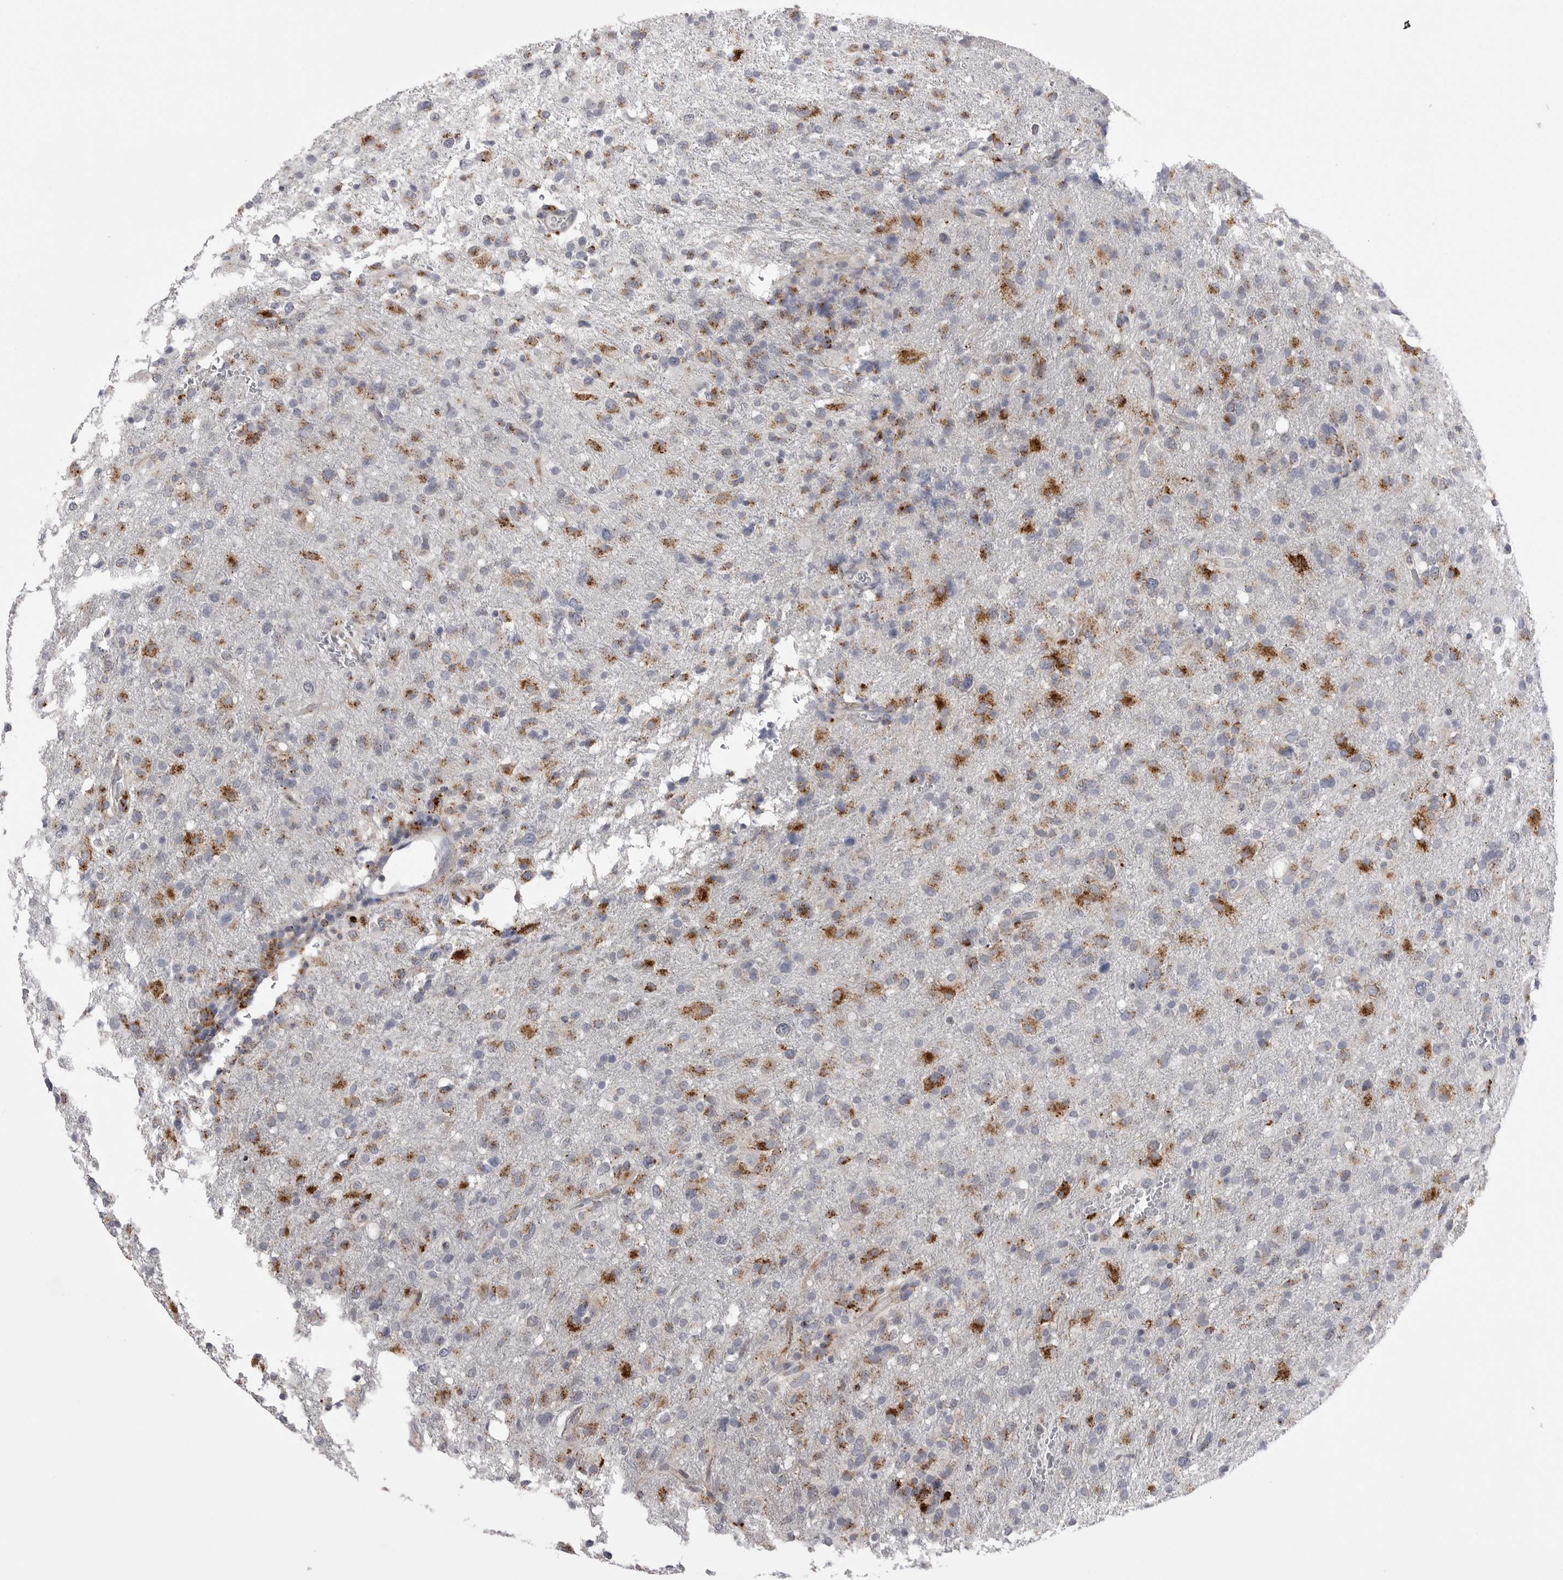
{"staining": {"intensity": "strong", "quantity": "25%-75%", "location": "cytoplasmic/membranous"}, "tissue": "glioma", "cell_type": "Tumor cells", "image_type": "cancer", "snomed": [{"axis": "morphology", "description": "Glioma, malignant, High grade"}, {"axis": "topography", "description": "Brain"}], "caption": "High-magnification brightfield microscopy of glioma stained with DAB (3,3'-diaminobenzidine) (brown) and counterstained with hematoxylin (blue). tumor cells exhibit strong cytoplasmic/membranous staining is identified in approximately25%-75% of cells.", "gene": "PSPN", "patient": {"sex": "female", "age": 57}}